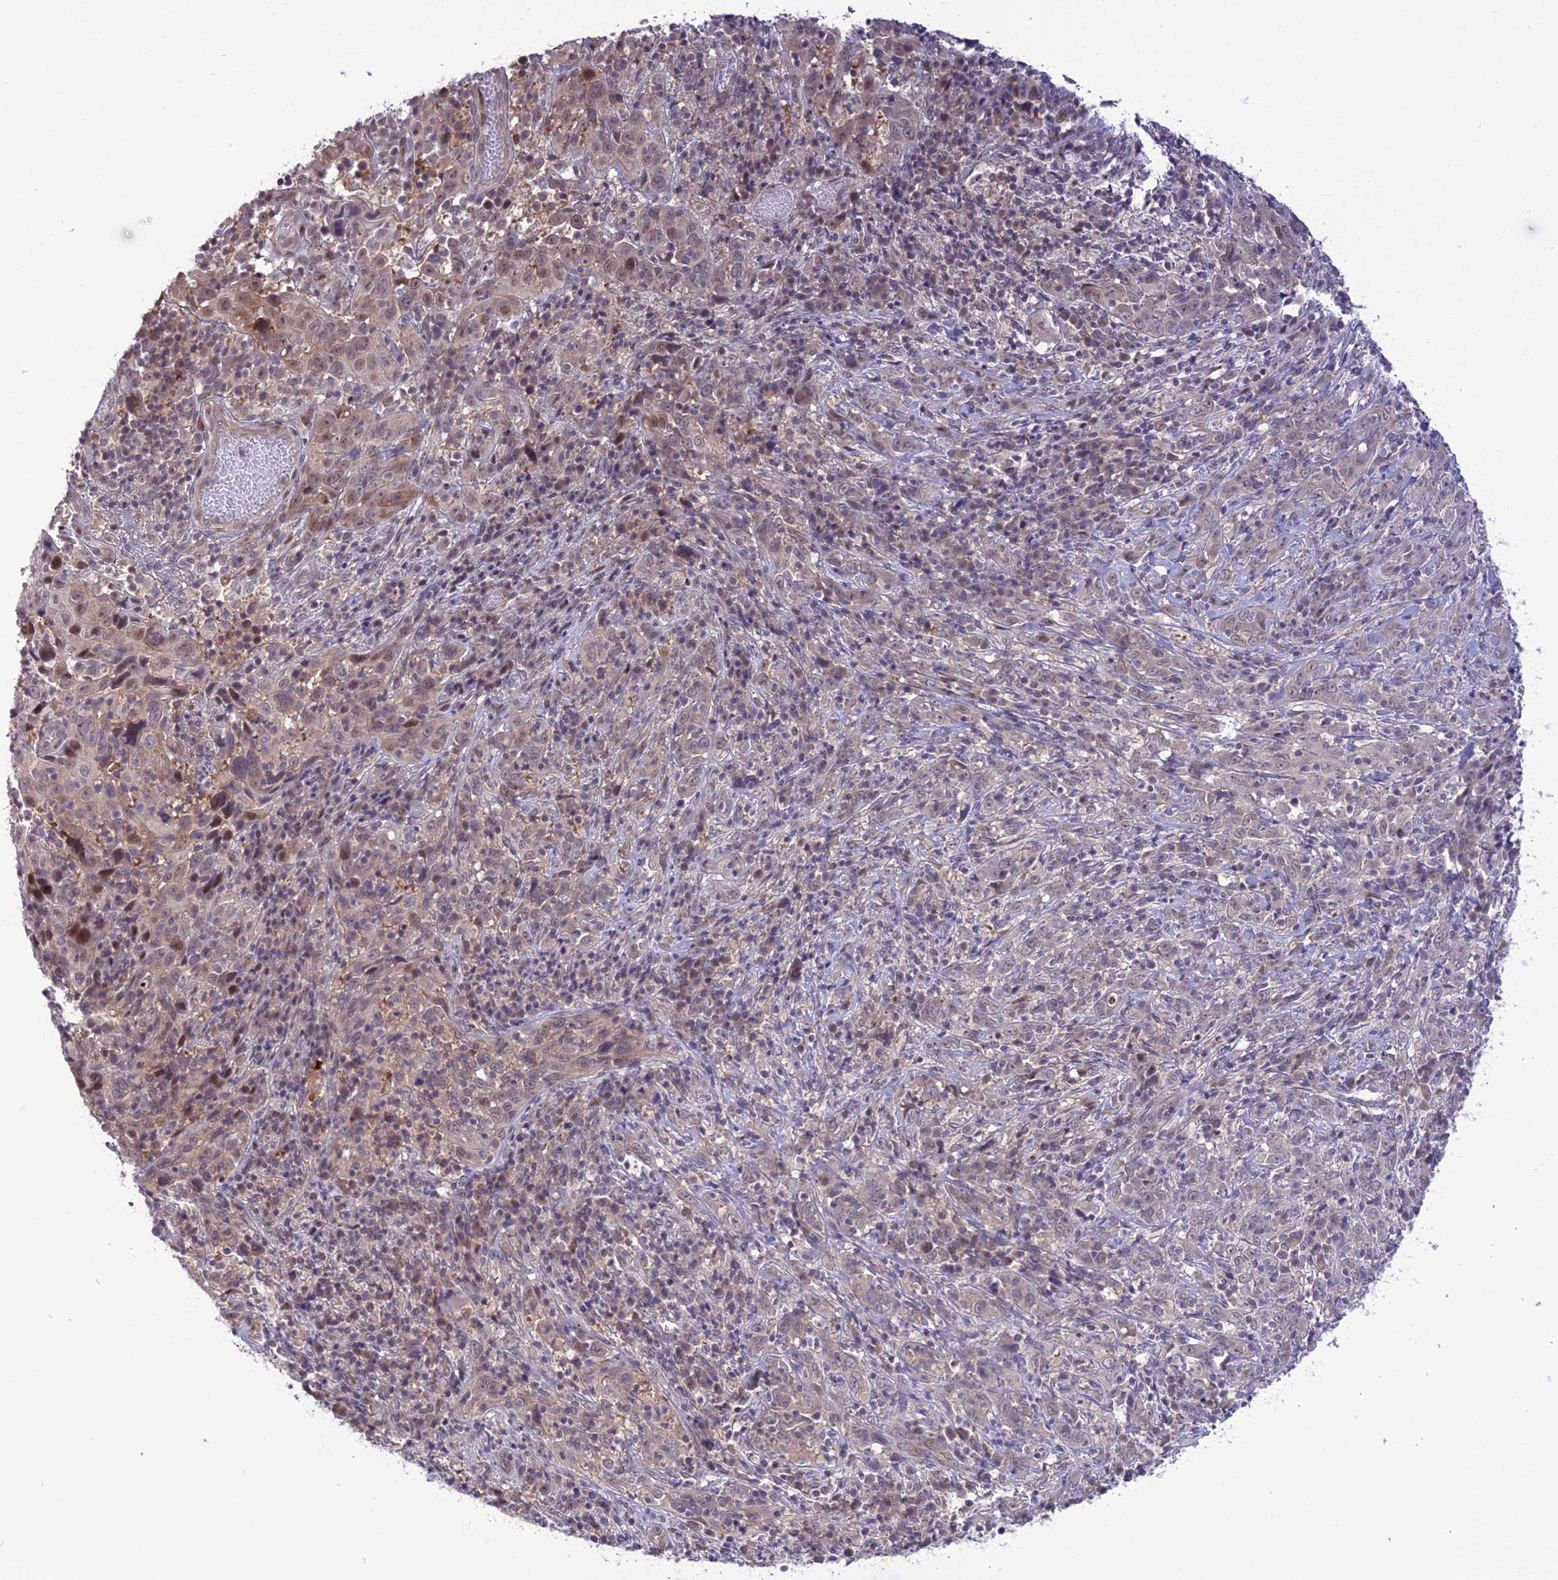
{"staining": {"intensity": "weak", "quantity": "<25%", "location": "cytoplasmic/membranous,nuclear"}, "tissue": "cervical cancer", "cell_type": "Tumor cells", "image_type": "cancer", "snomed": [{"axis": "morphology", "description": "Squamous cell carcinoma, NOS"}, {"axis": "topography", "description": "Cervix"}], "caption": "The histopathology image reveals no staining of tumor cells in squamous cell carcinoma (cervical).", "gene": "ZNF837", "patient": {"sex": "female", "age": 46}}